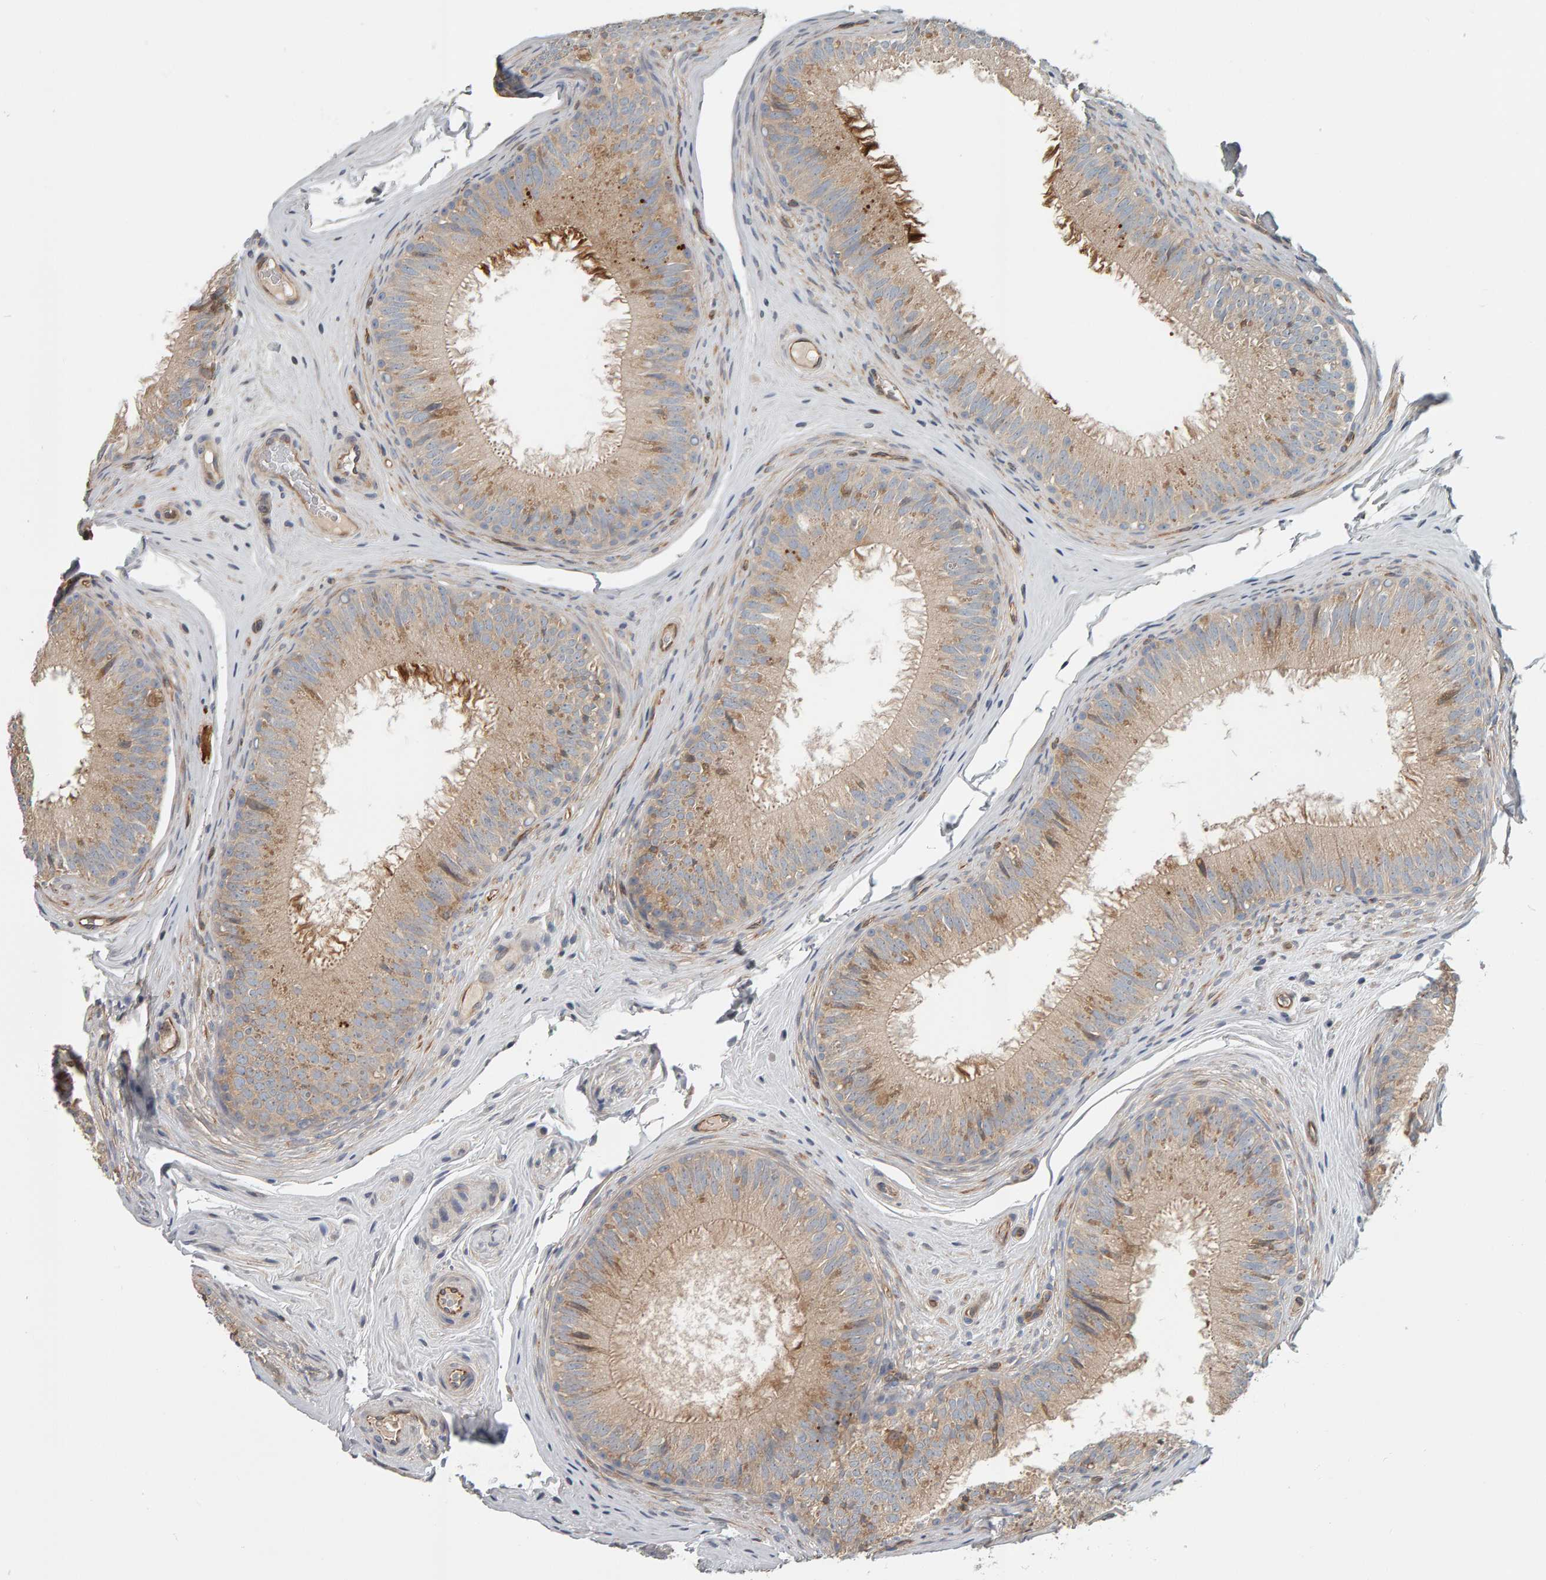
{"staining": {"intensity": "strong", "quantity": "<25%", "location": "cytoplasmic/membranous"}, "tissue": "epididymis", "cell_type": "Glandular cells", "image_type": "normal", "snomed": [{"axis": "morphology", "description": "Normal tissue, NOS"}, {"axis": "topography", "description": "Epididymis"}], "caption": "Strong cytoplasmic/membranous protein positivity is appreciated in approximately <25% of glandular cells in epididymis.", "gene": "C9orf72", "patient": {"sex": "male", "age": 32}}